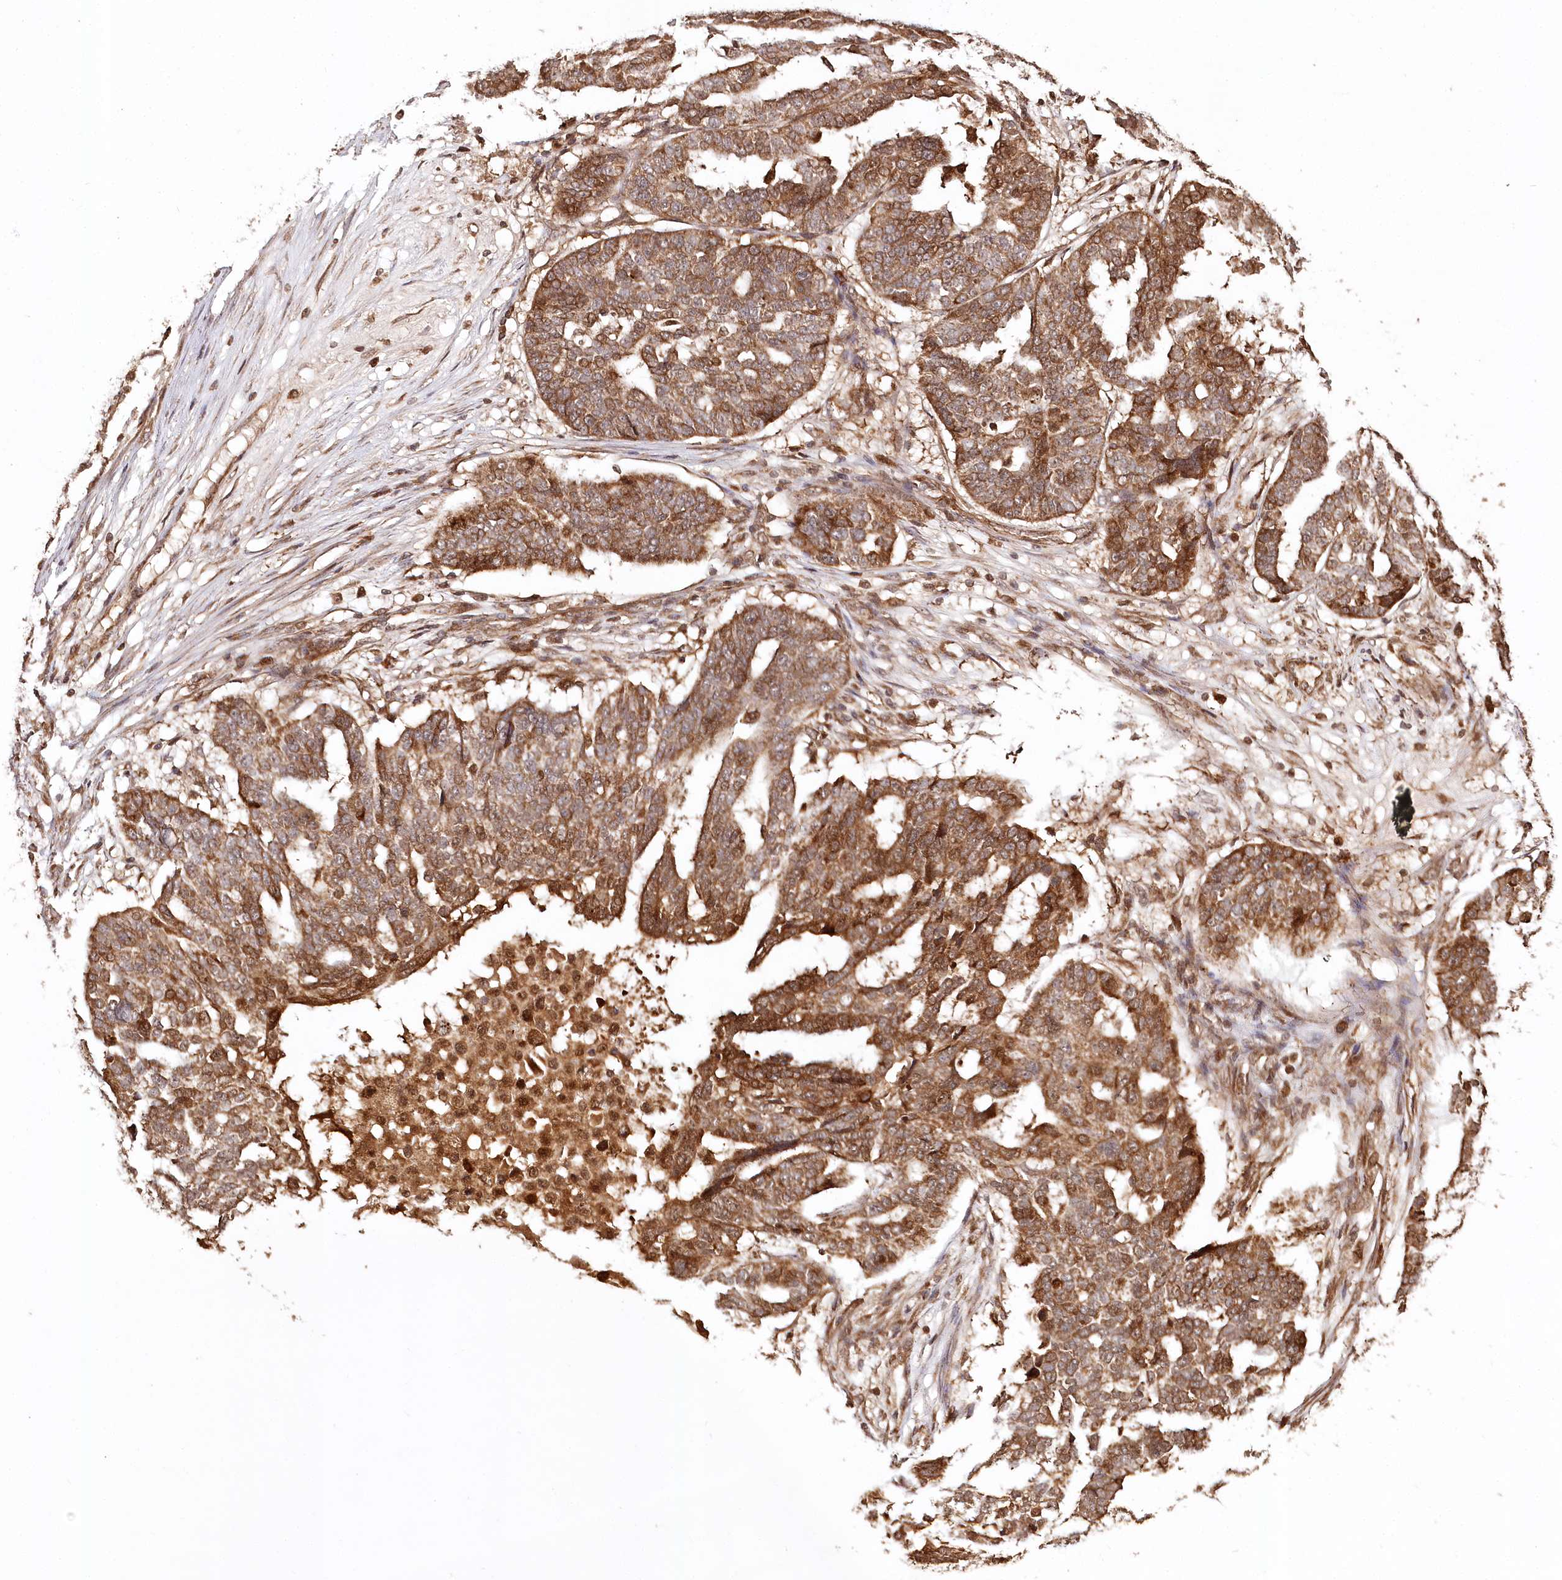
{"staining": {"intensity": "strong", "quantity": ">75%", "location": "cytoplasmic/membranous,nuclear"}, "tissue": "ovarian cancer", "cell_type": "Tumor cells", "image_type": "cancer", "snomed": [{"axis": "morphology", "description": "Cystadenocarcinoma, serous, NOS"}, {"axis": "topography", "description": "Ovary"}], "caption": "Tumor cells display high levels of strong cytoplasmic/membranous and nuclear staining in about >75% of cells in ovarian serous cystadenocarcinoma.", "gene": "ULK2", "patient": {"sex": "female", "age": 59}}